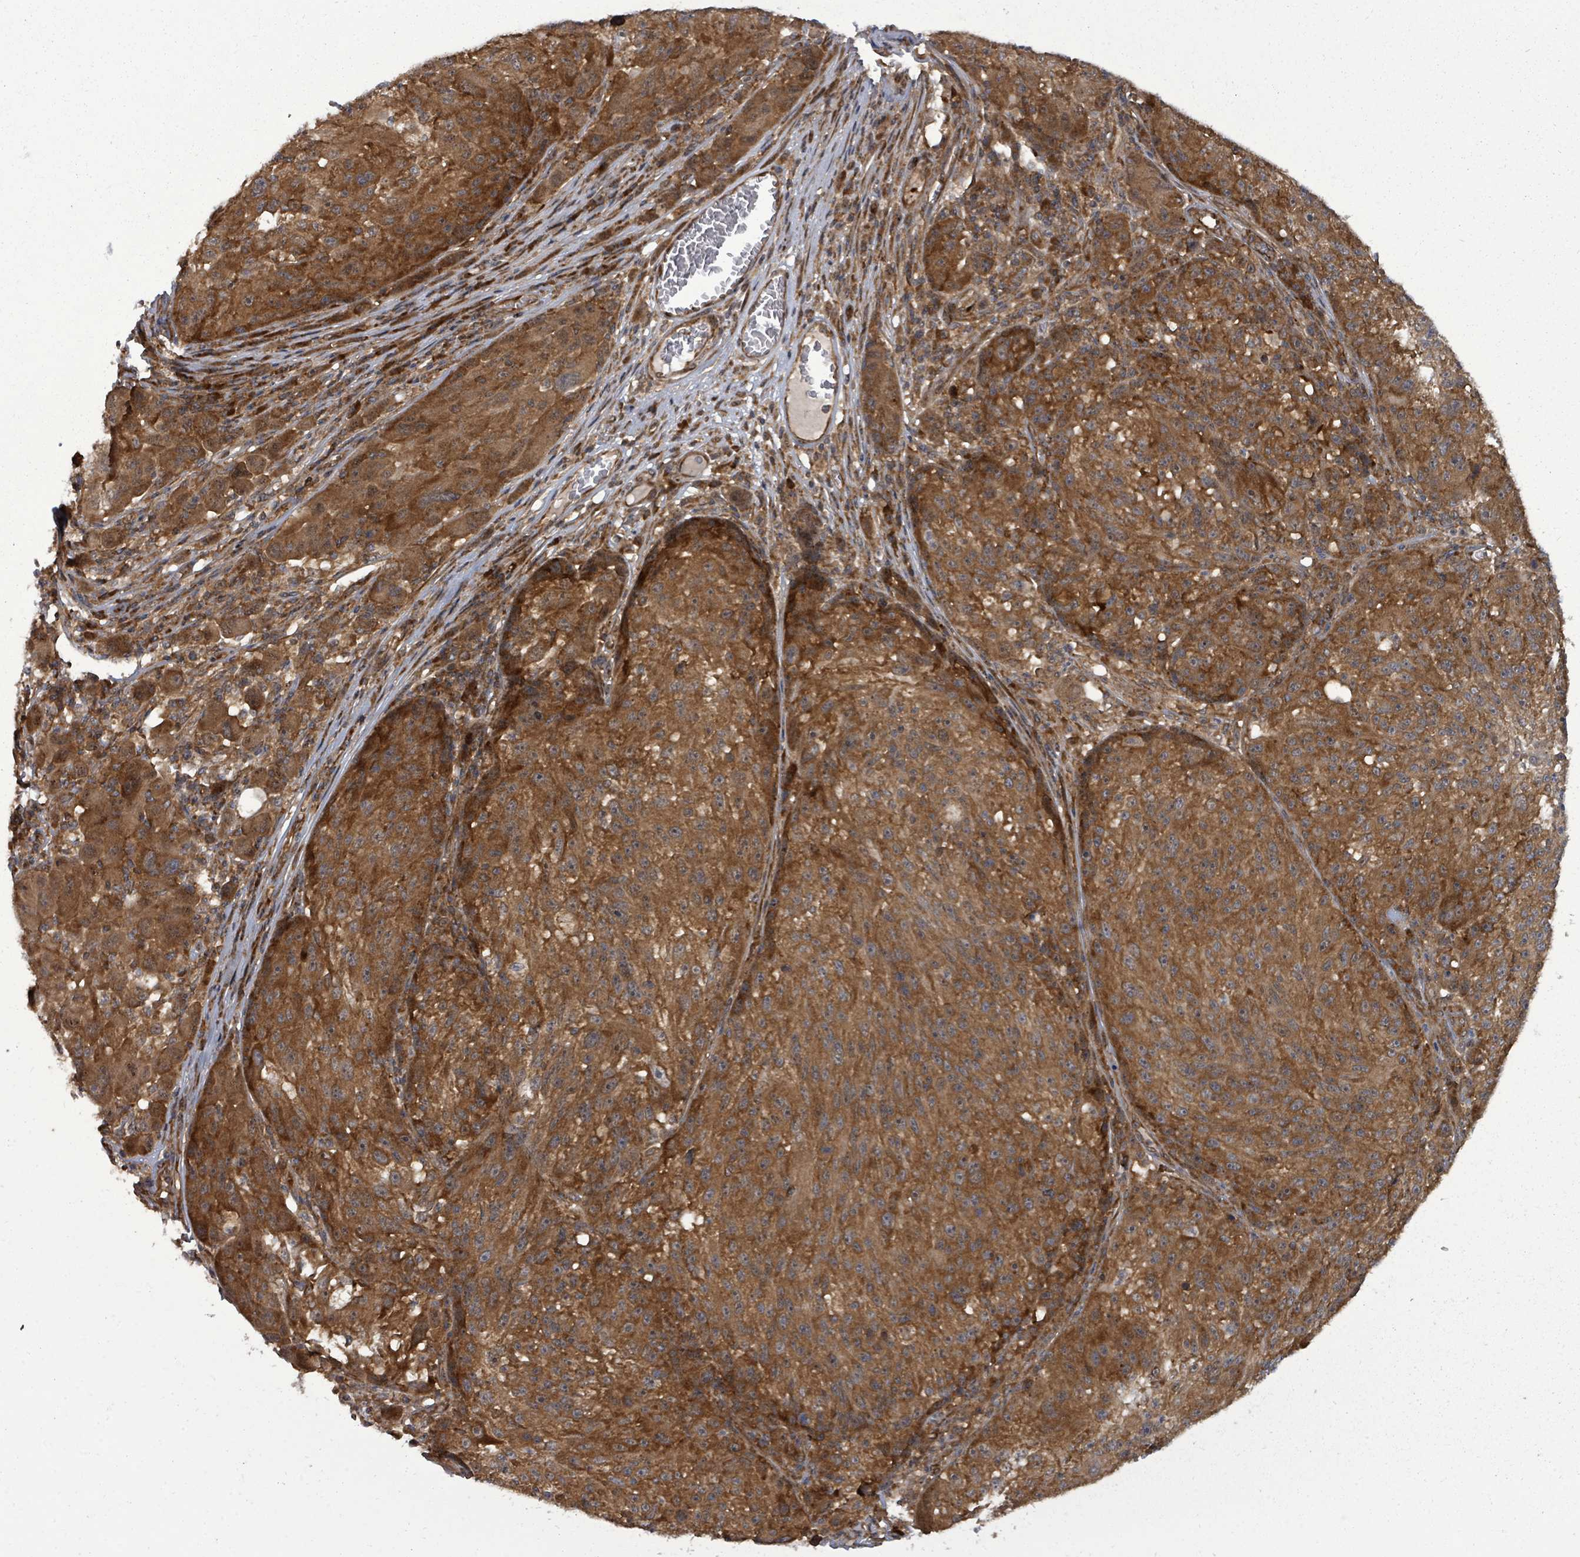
{"staining": {"intensity": "moderate", "quantity": ">75%", "location": "cytoplasmic/membranous"}, "tissue": "melanoma", "cell_type": "Tumor cells", "image_type": "cancer", "snomed": [{"axis": "morphology", "description": "Malignant melanoma, NOS"}, {"axis": "topography", "description": "Skin"}], "caption": "A photomicrograph showing moderate cytoplasmic/membranous staining in about >75% of tumor cells in malignant melanoma, as visualized by brown immunohistochemical staining.", "gene": "EIF3C", "patient": {"sex": "male", "age": 53}}